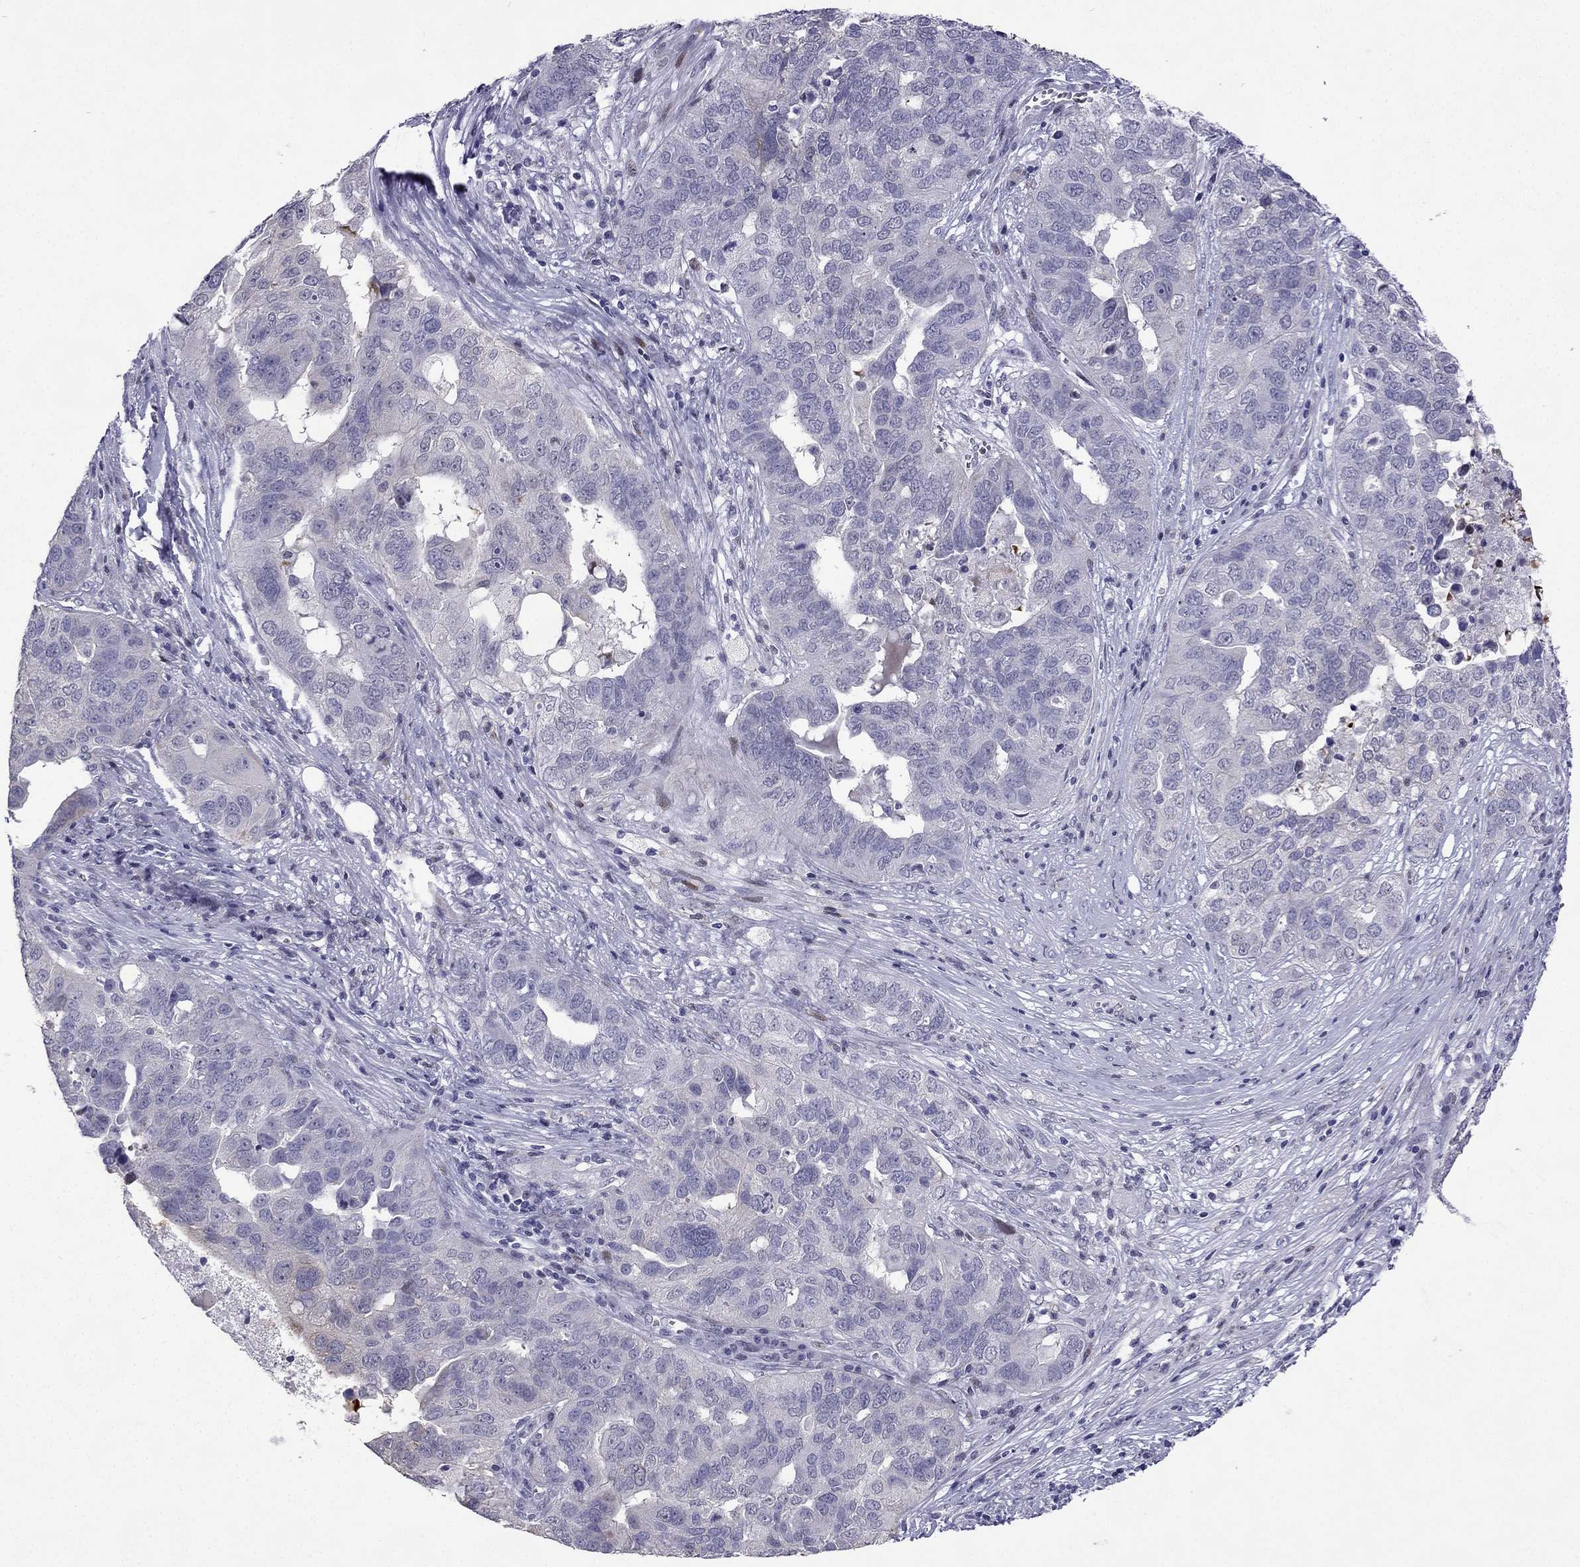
{"staining": {"intensity": "negative", "quantity": "none", "location": "none"}, "tissue": "ovarian cancer", "cell_type": "Tumor cells", "image_type": "cancer", "snomed": [{"axis": "morphology", "description": "Carcinoma, endometroid"}, {"axis": "topography", "description": "Soft tissue"}, {"axis": "topography", "description": "Ovary"}], "caption": "High magnification brightfield microscopy of ovarian cancer (endometroid carcinoma) stained with DAB (brown) and counterstained with hematoxylin (blue): tumor cells show no significant staining.", "gene": "CFAP70", "patient": {"sex": "female", "age": 52}}